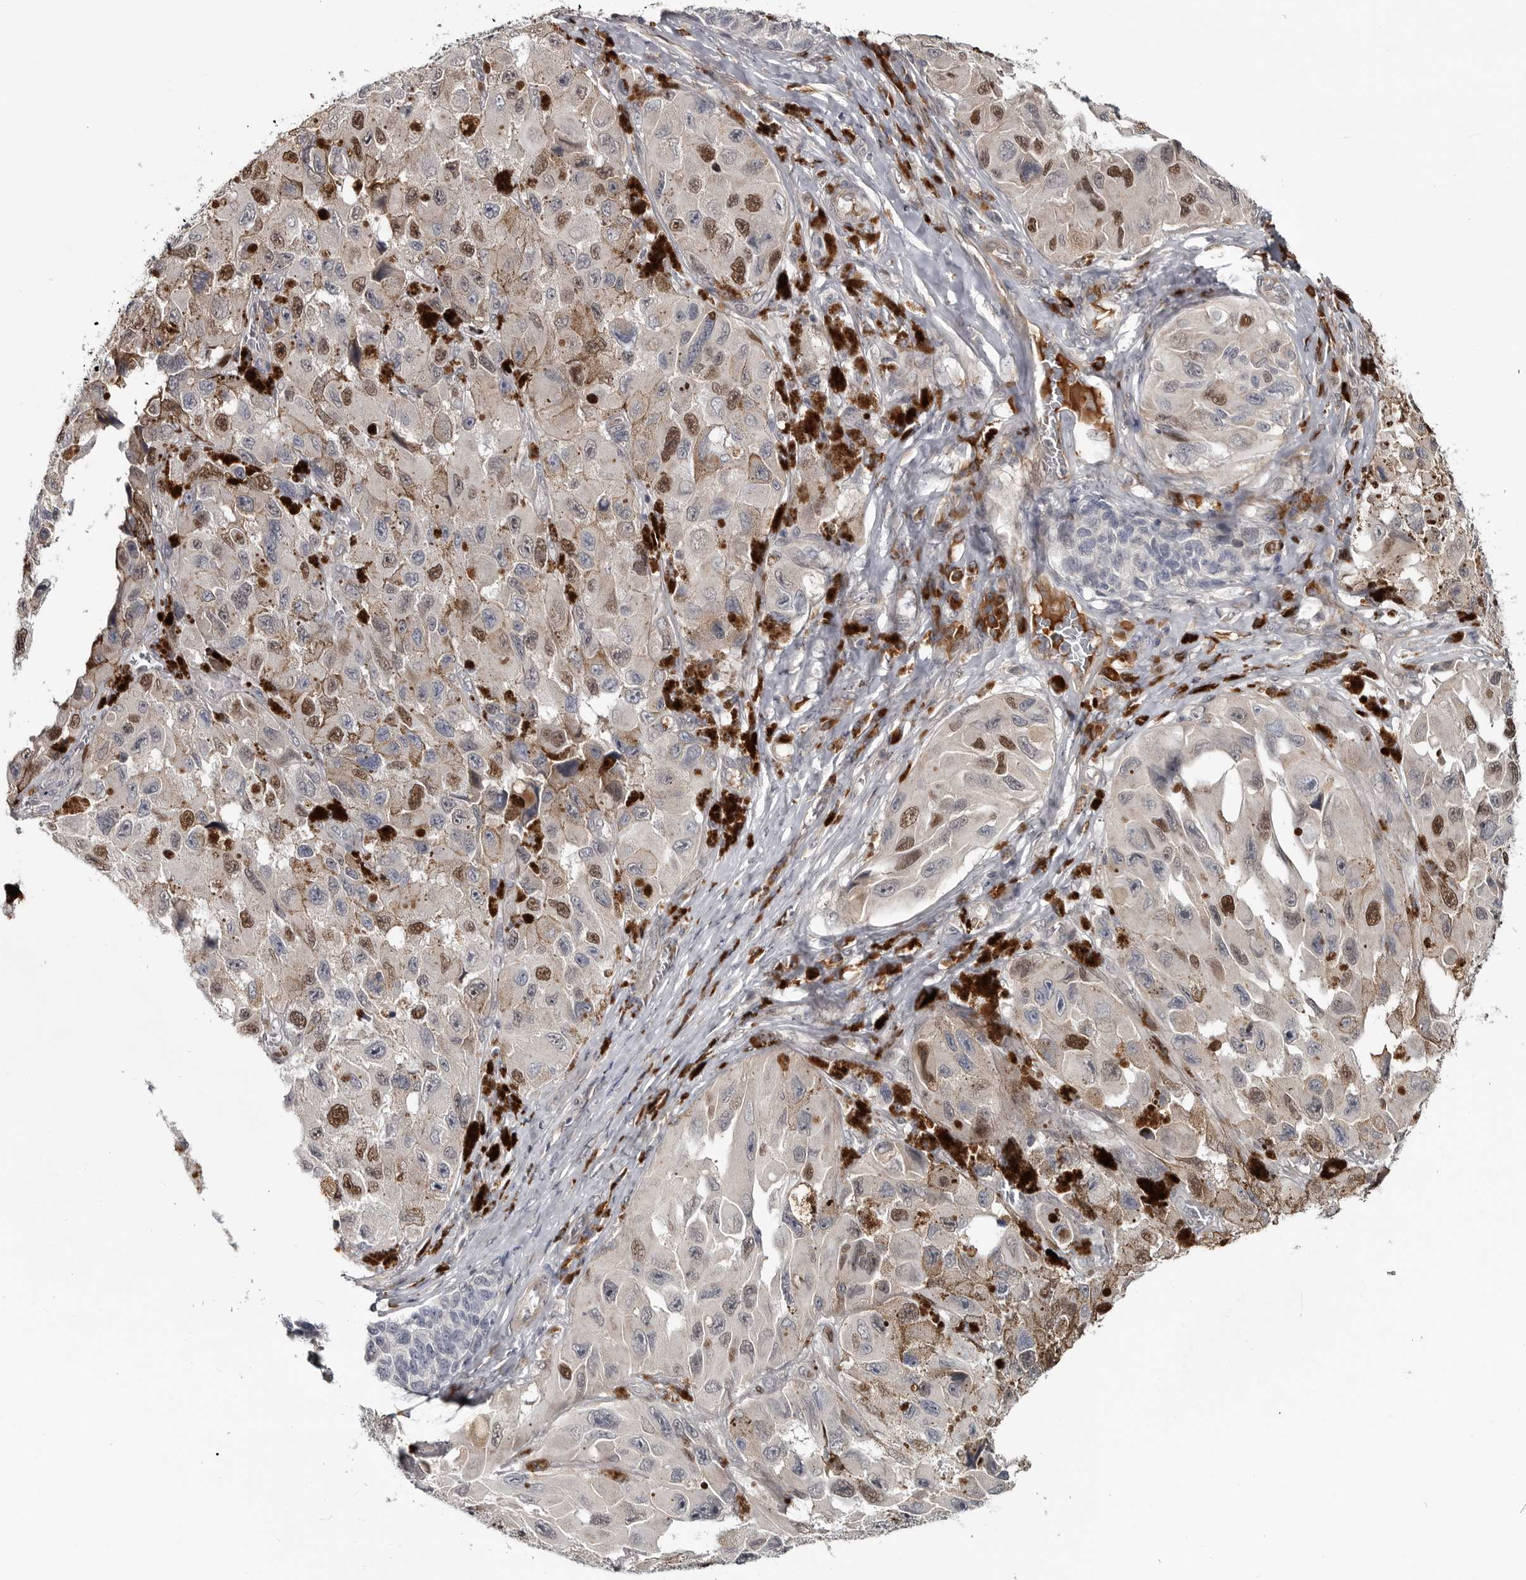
{"staining": {"intensity": "moderate", "quantity": "25%-75%", "location": "cytoplasmic/membranous,nuclear"}, "tissue": "melanoma", "cell_type": "Tumor cells", "image_type": "cancer", "snomed": [{"axis": "morphology", "description": "Malignant melanoma, NOS"}, {"axis": "topography", "description": "Skin"}], "caption": "A brown stain highlights moderate cytoplasmic/membranous and nuclear staining of a protein in melanoma tumor cells. The staining was performed using DAB (3,3'-diaminobenzidine) to visualize the protein expression in brown, while the nuclei were stained in blue with hematoxylin (Magnification: 20x).", "gene": "ZNF277", "patient": {"sex": "female", "age": 73}}